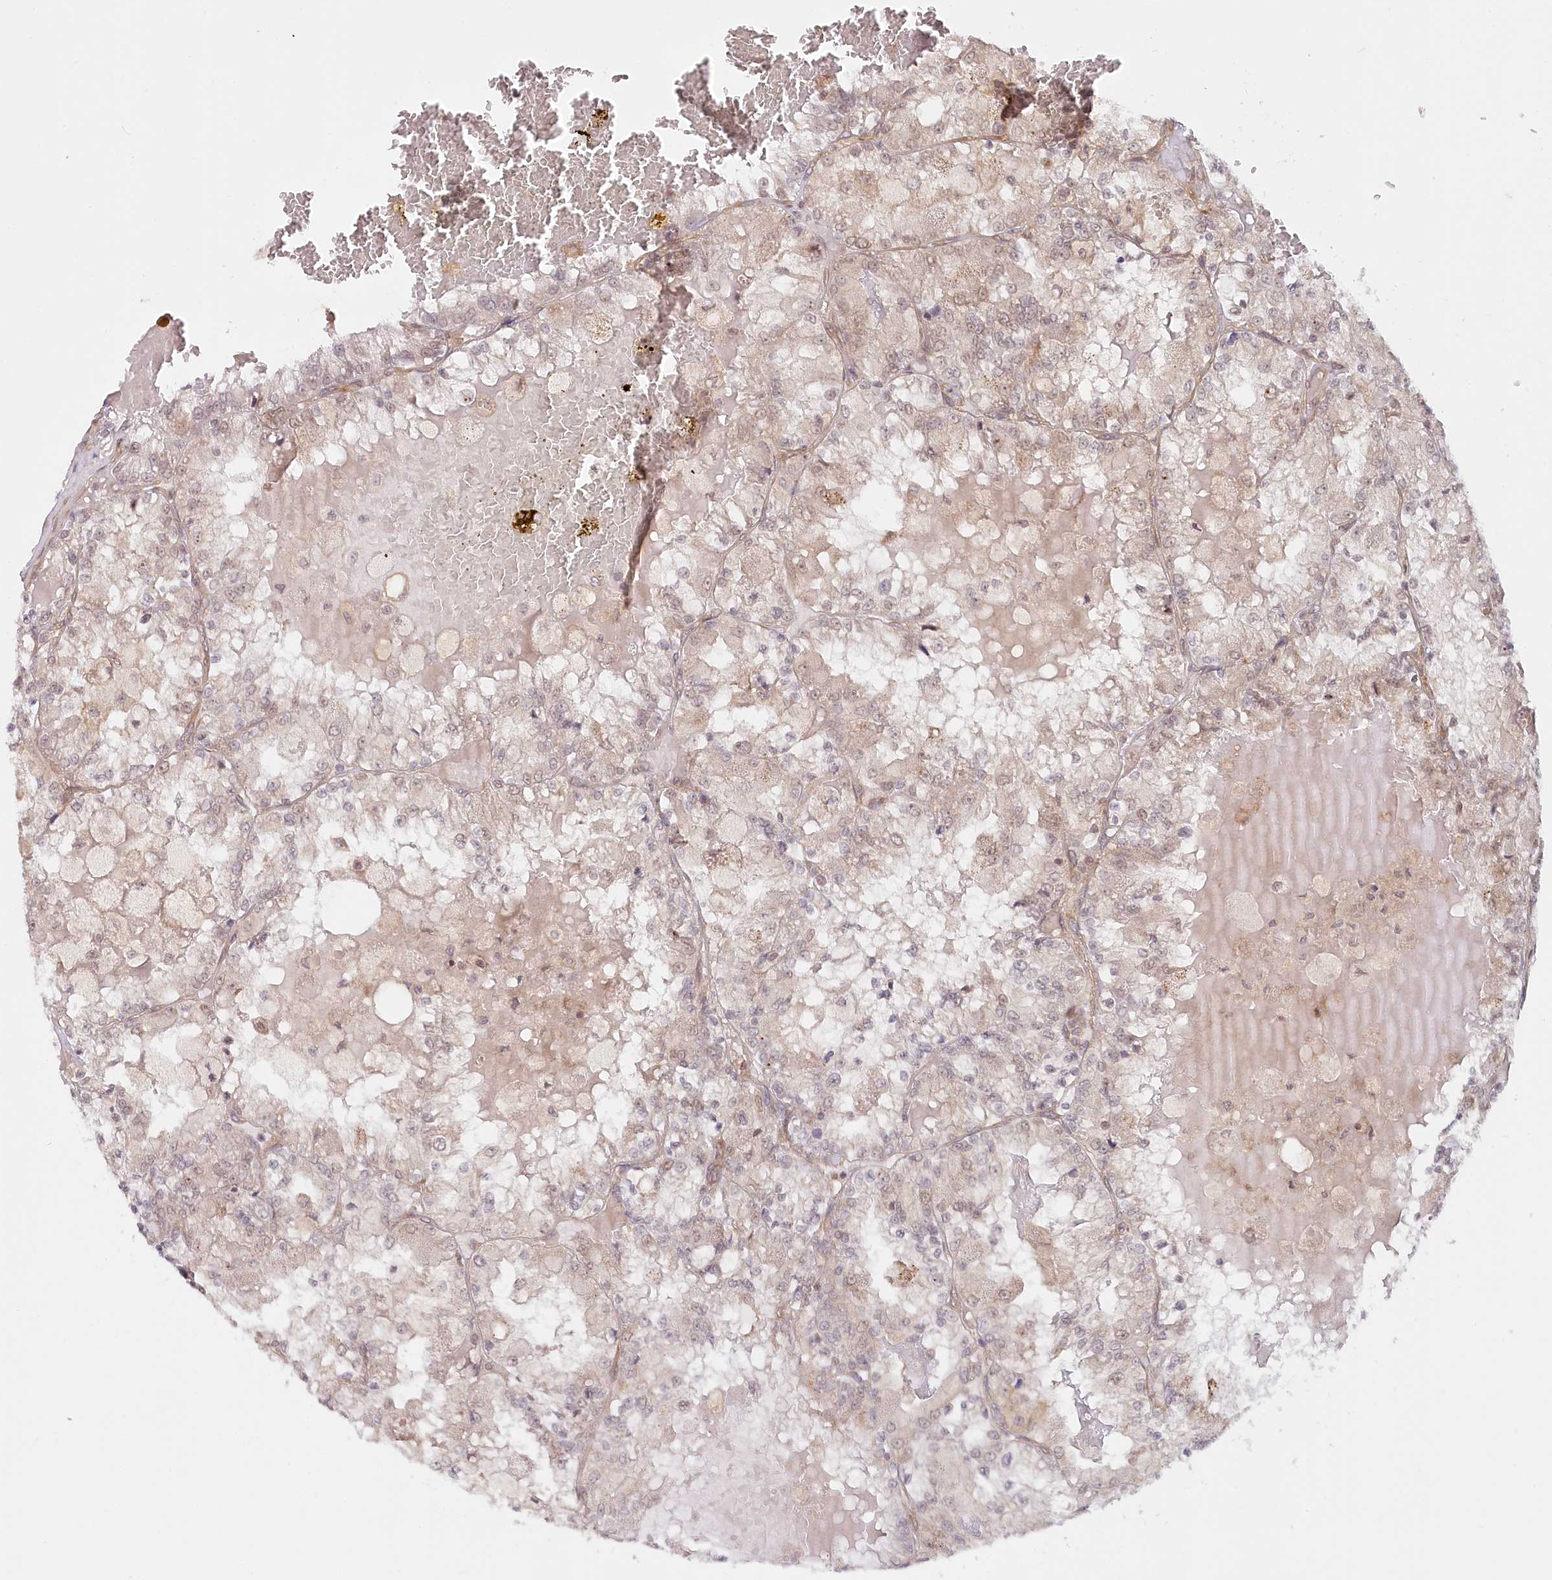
{"staining": {"intensity": "negative", "quantity": "none", "location": "none"}, "tissue": "renal cancer", "cell_type": "Tumor cells", "image_type": "cancer", "snomed": [{"axis": "morphology", "description": "Adenocarcinoma, NOS"}, {"axis": "topography", "description": "Kidney"}], "caption": "An image of human adenocarcinoma (renal) is negative for staining in tumor cells.", "gene": "CEP70", "patient": {"sex": "female", "age": 56}}